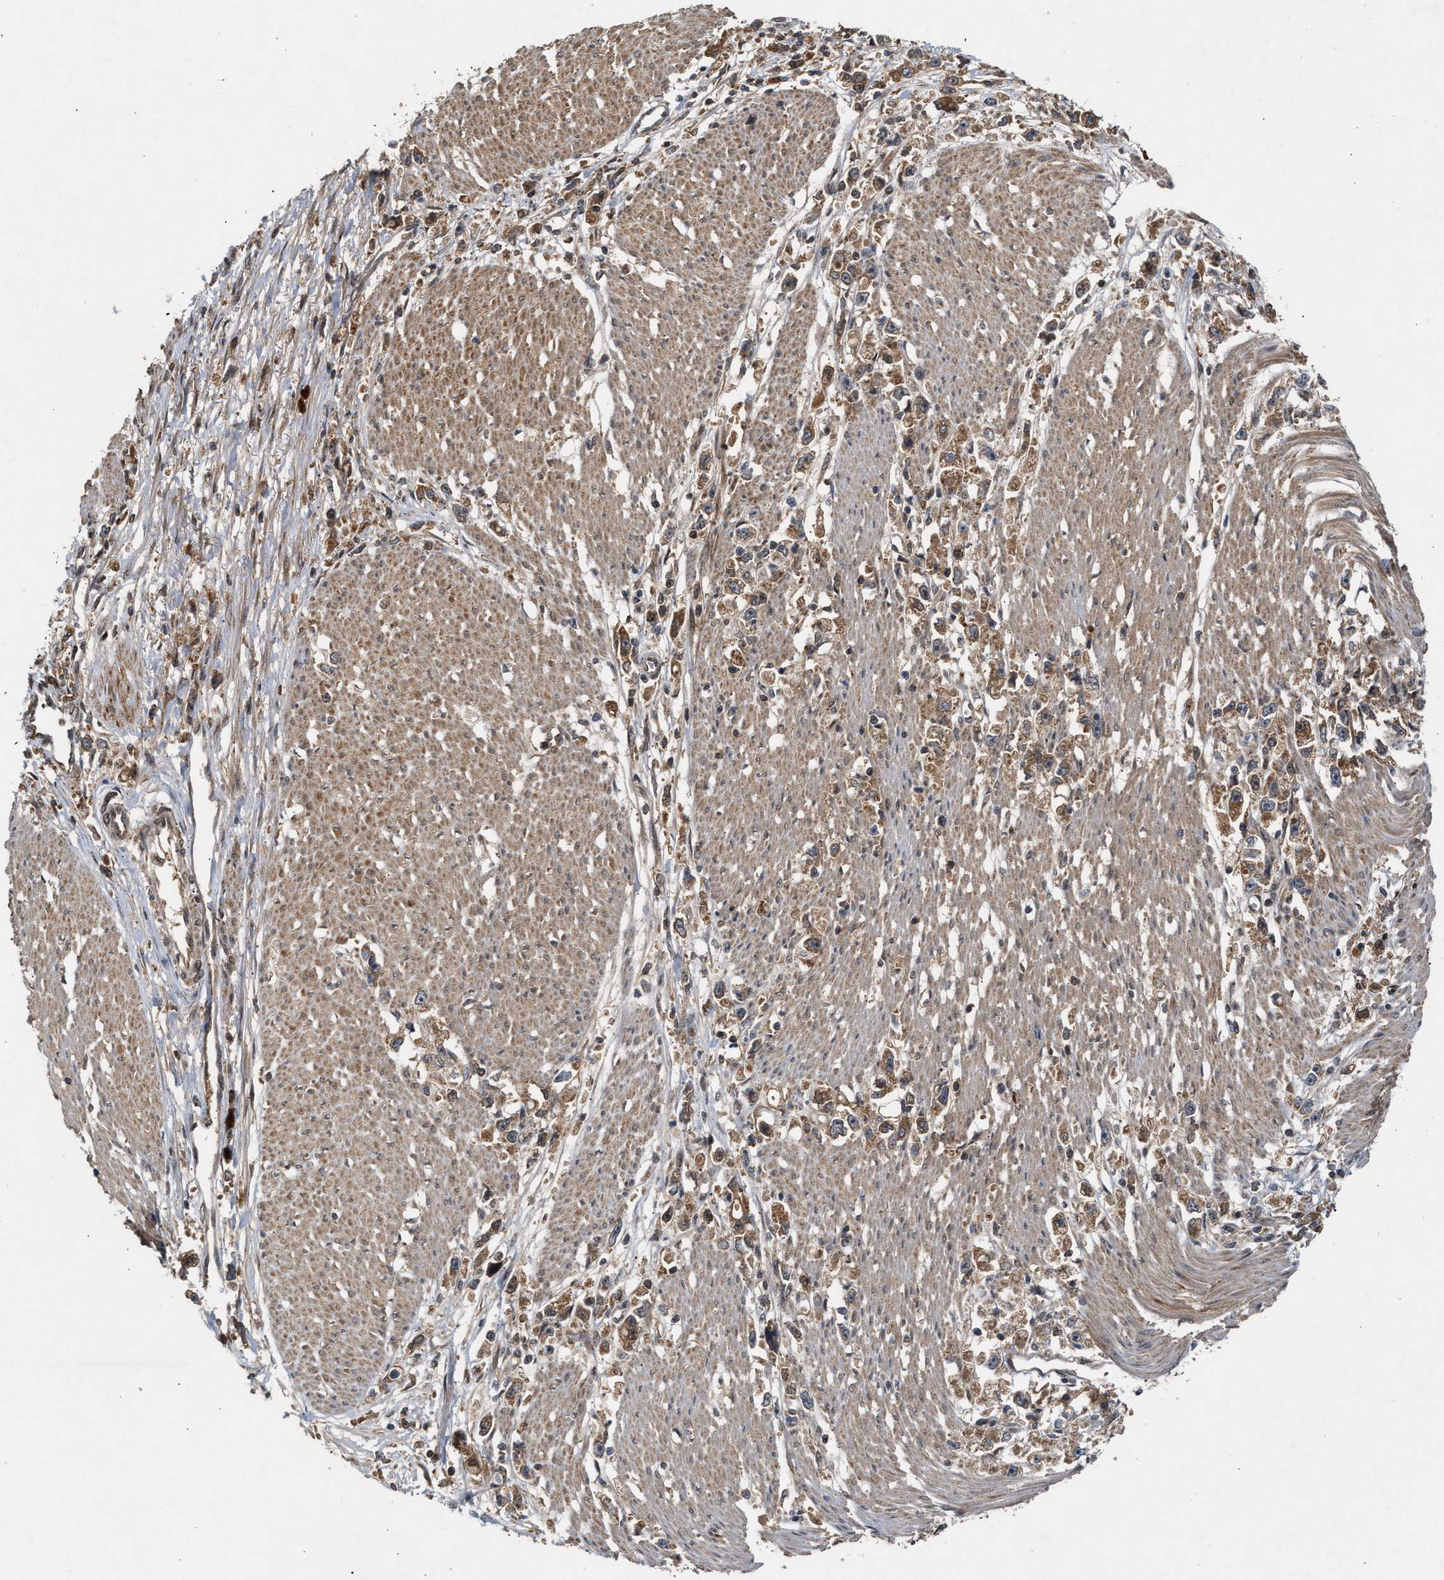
{"staining": {"intensity": "moderate", "quantity": ">75%", "location": "cytoplasmic/membranous"}, "tissue": "stomach cancer", "cell_type": "Tumor cells", "image_type": "cancer", "snomed": [{"axis": "morphology", "description": "Adenocarcinoma, NOS"}, {"axis": "topography", "description": "Stomach"}], "caption": "An IHC image of tumor tissue is shown. Protein staining in brown highlights moderate cytoplasmic/membranous positivity in stomach cancer (adenocarcinoma) within tumor cells.", "gene": "RUSC2", "patient": {"sex": "female", "age": 59}}